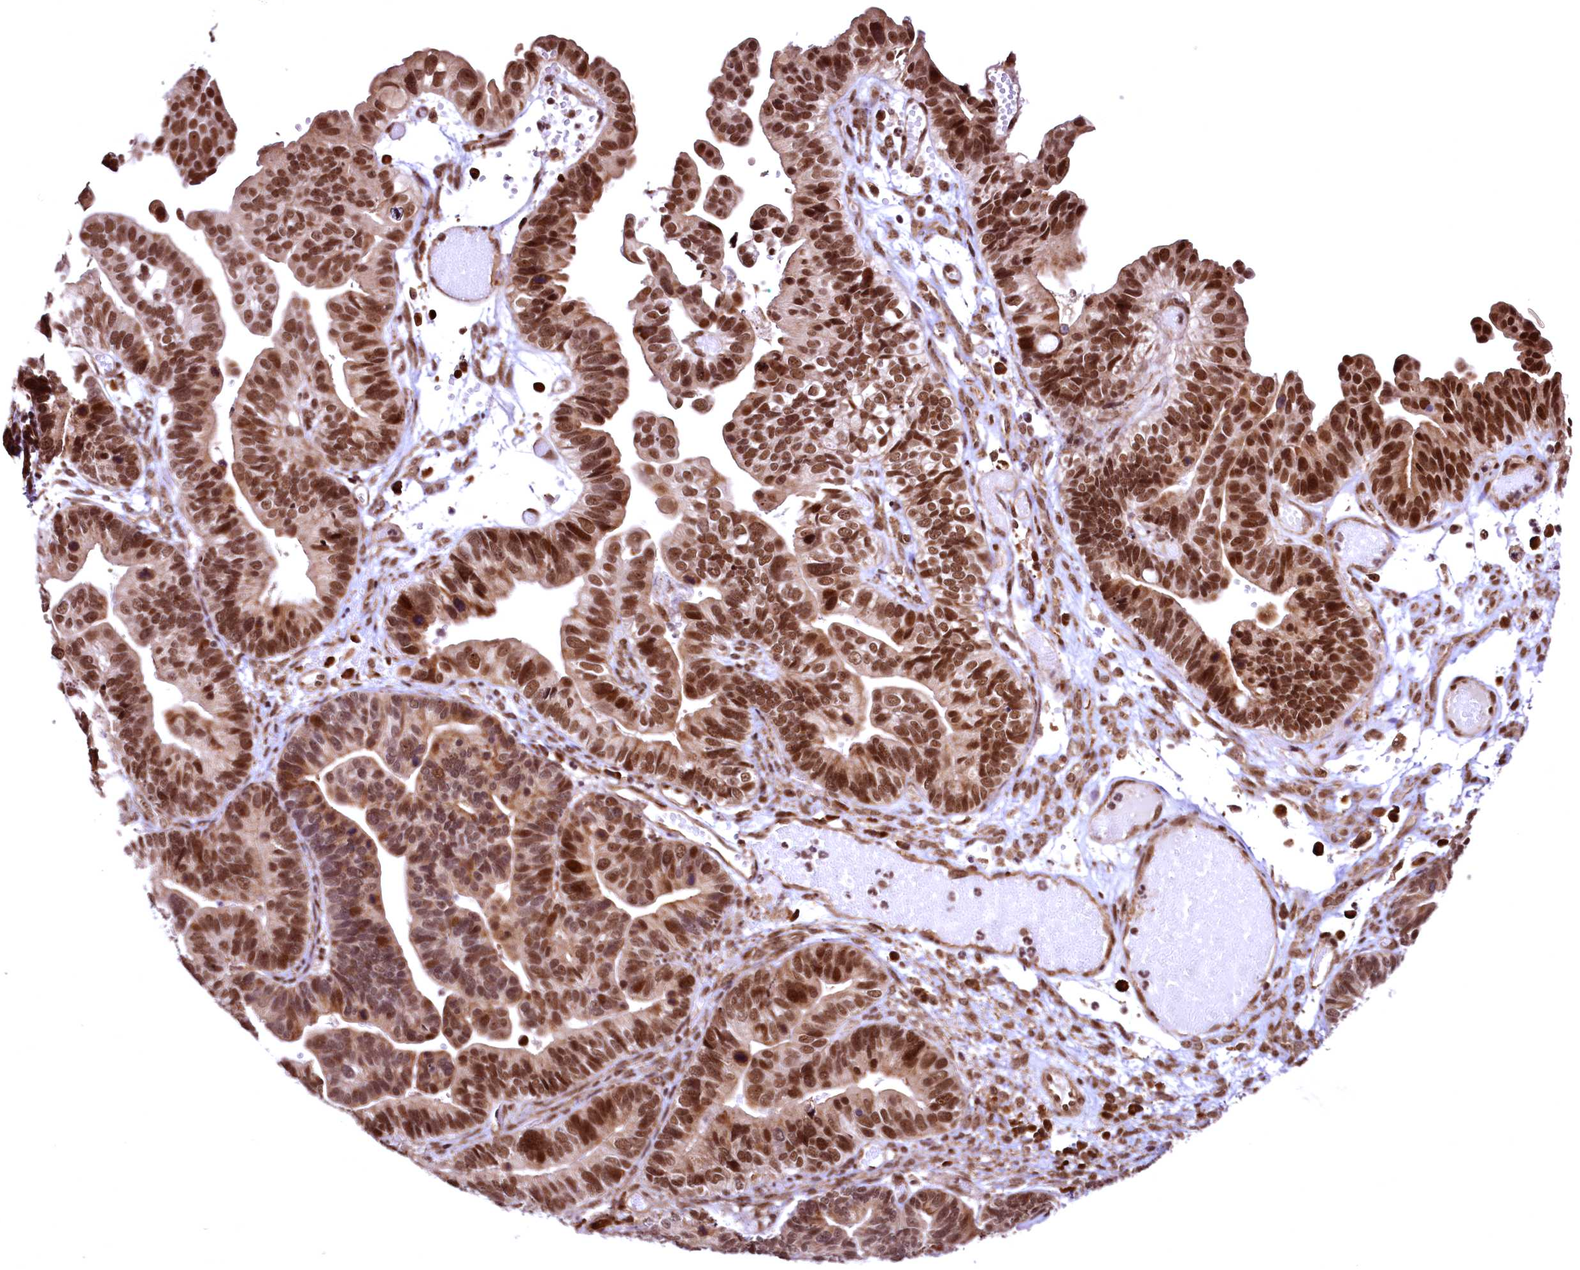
{"staining": {"intensity": "strong", "quantity": ">75%", "location": "nuclear"}, "tissue": "ovarian cancer", "cell_type": "Tumor cells", "image_type": "cancer", "snomed": [{"axis": "morphology", "description": "Cystadenocarcinoma, serous, NOS"}, {"axis": "topography", "description": "Ovary"}], "caption": "Immunohistochemical staining of ovarian cancer shows strong nuclear protein positivity in approximately >75% of tumor cells.", "gene": "PDS5B", "patient": {"sex": "female", "age": 56}}